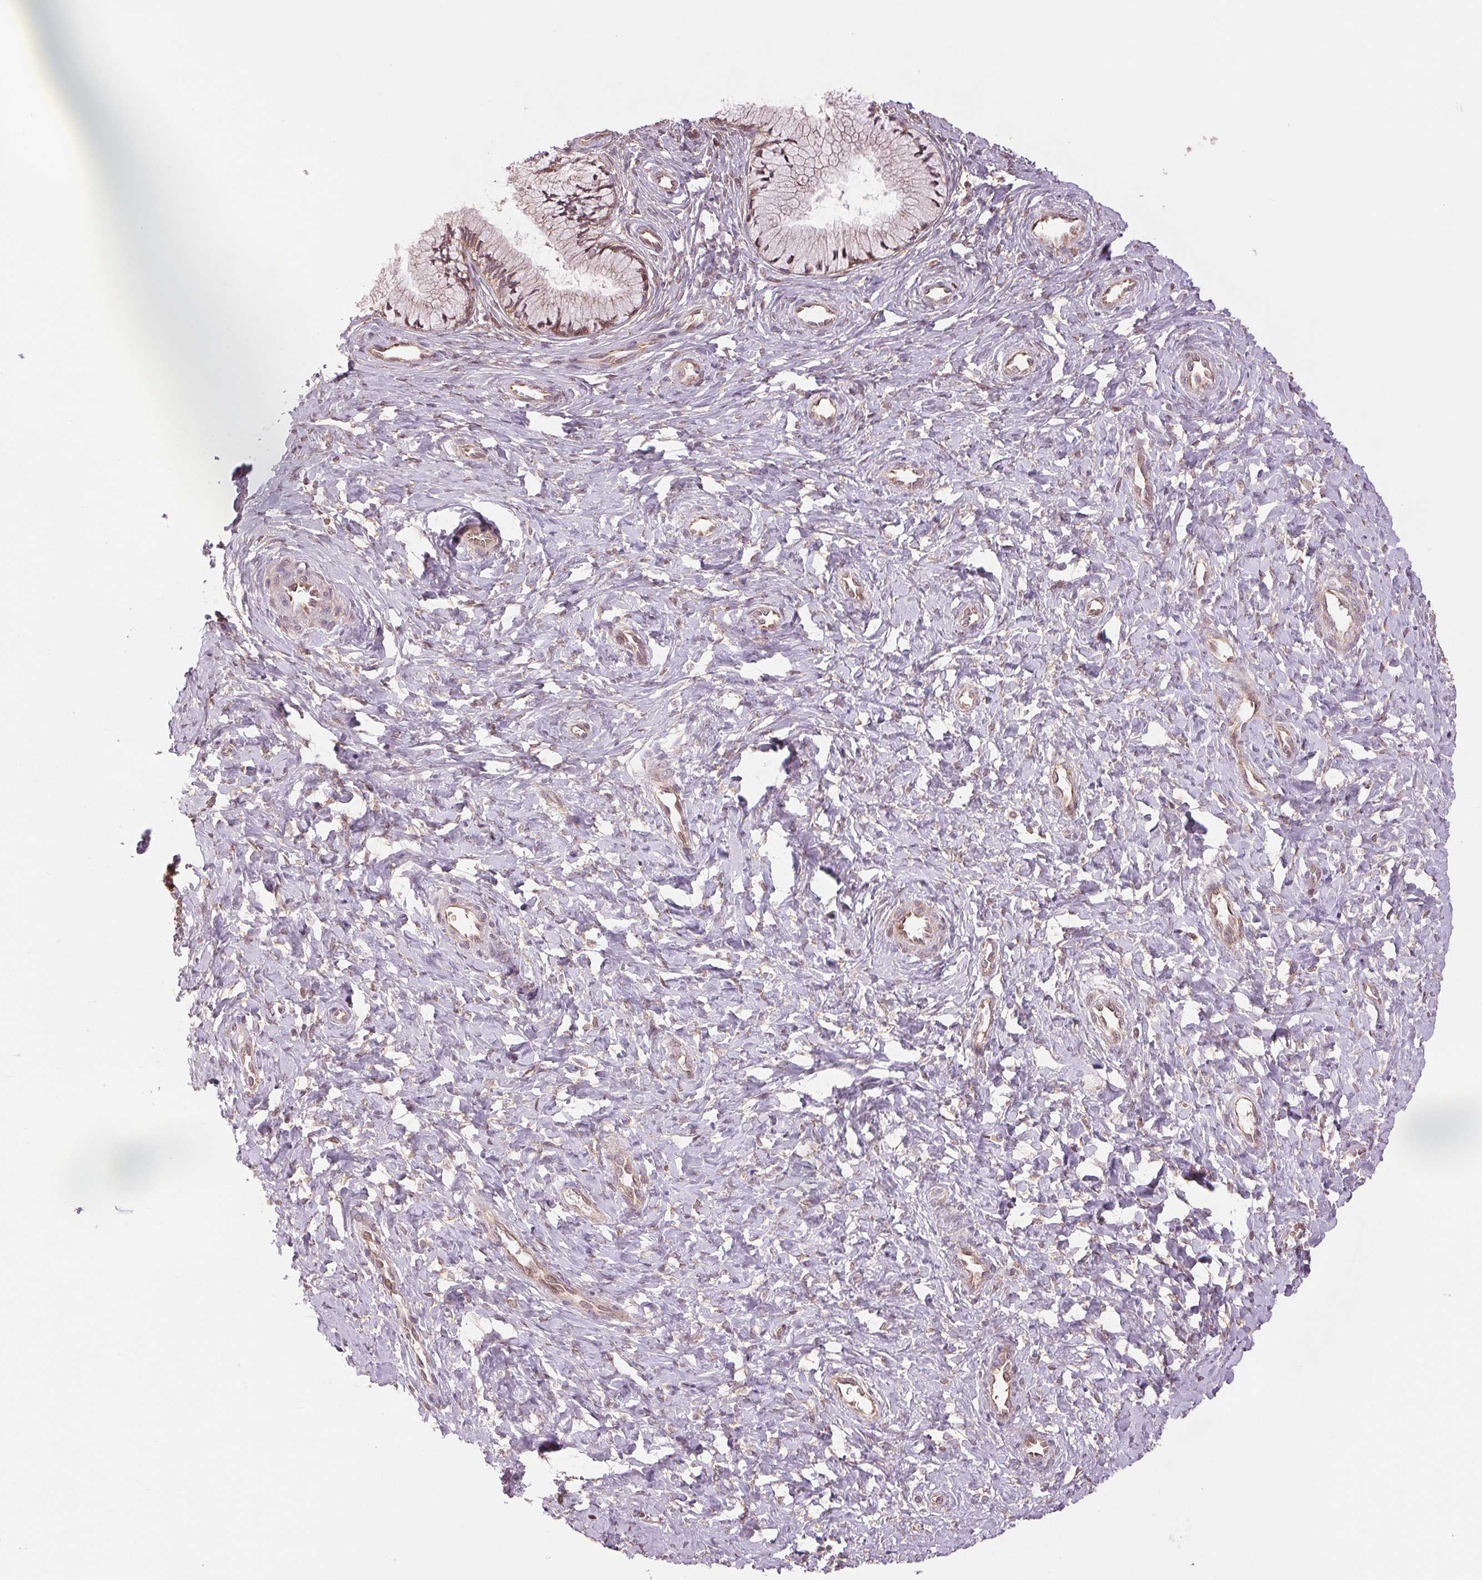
{"staining": {"intensity": "moderate", "quantity": "25%-75%", "location": "nuclear"}, "tissue": "cervix", "cell_type": "Glandular cells", "image_type": "normal", "snomed": [{"axis": "morphology", "description": "Normal tissue, NOS"}, {"axis": "topography", "description": "Cervix"}], "caption": "Human cervix stained with a brown dye reveals moderate nuclear positive positivity in approximately 25%-75% of glandular cells.", "gene": "BTF3L4", "patient": {"sex": "female", "age": 37}}